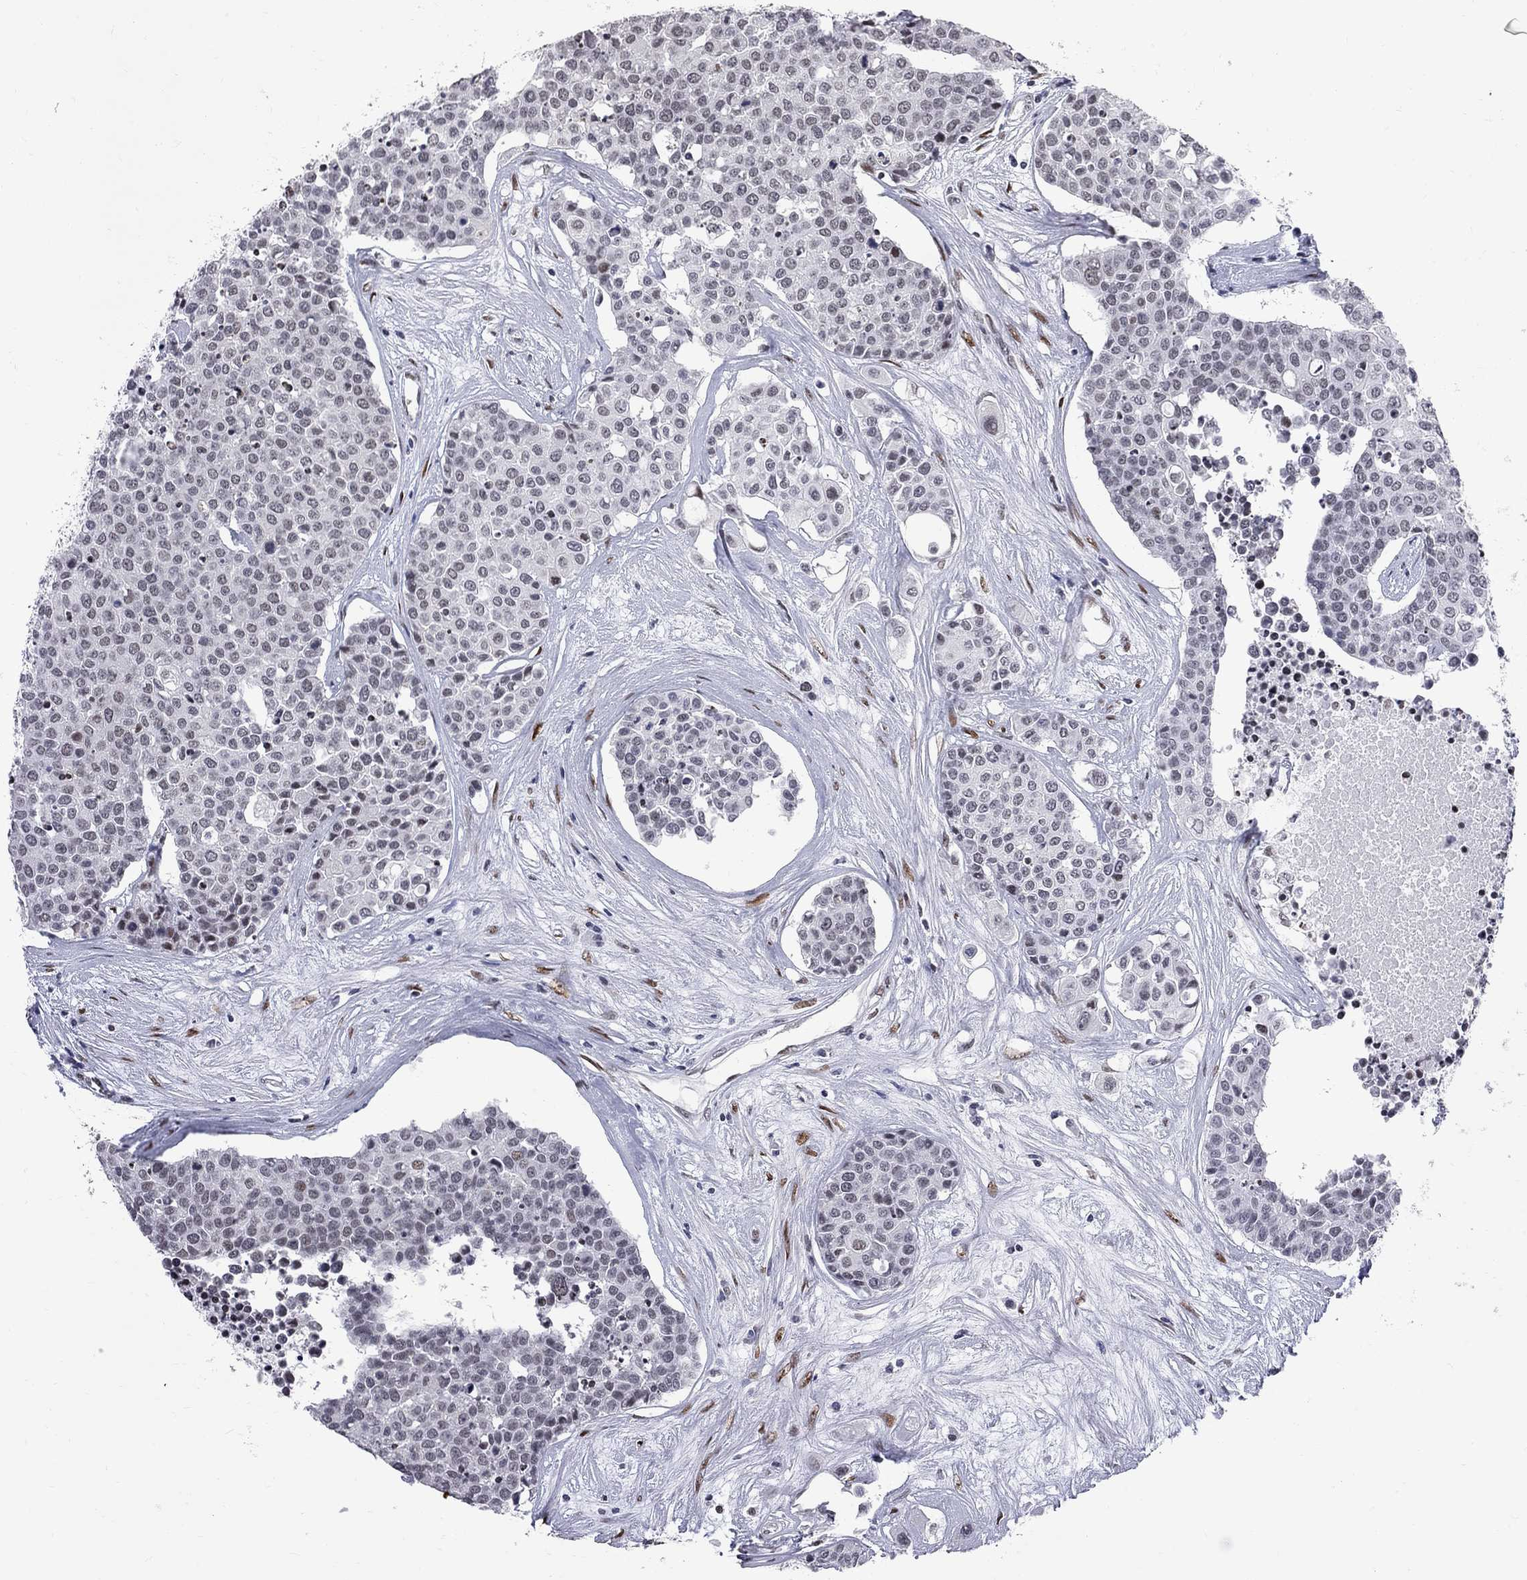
{"staining": {"intensity": "weak", "quantity": "<25%", "location": "nuclear"}, "tissue": "carcinoid", "cell_type": "Tumor cells", "image_type": "cancer", "snomed": [{"axis": "morphology", "description": "Carcinoid, malignant, NOS"}, {"axis": "topography", "description": "Colon"}], "caption": "Immunohistochemical staining of human malignant carcinoid displays no significant staining in tumor cells.", "gene": "ZBTB47", "patient": {"sex": "male", "age": 81}}